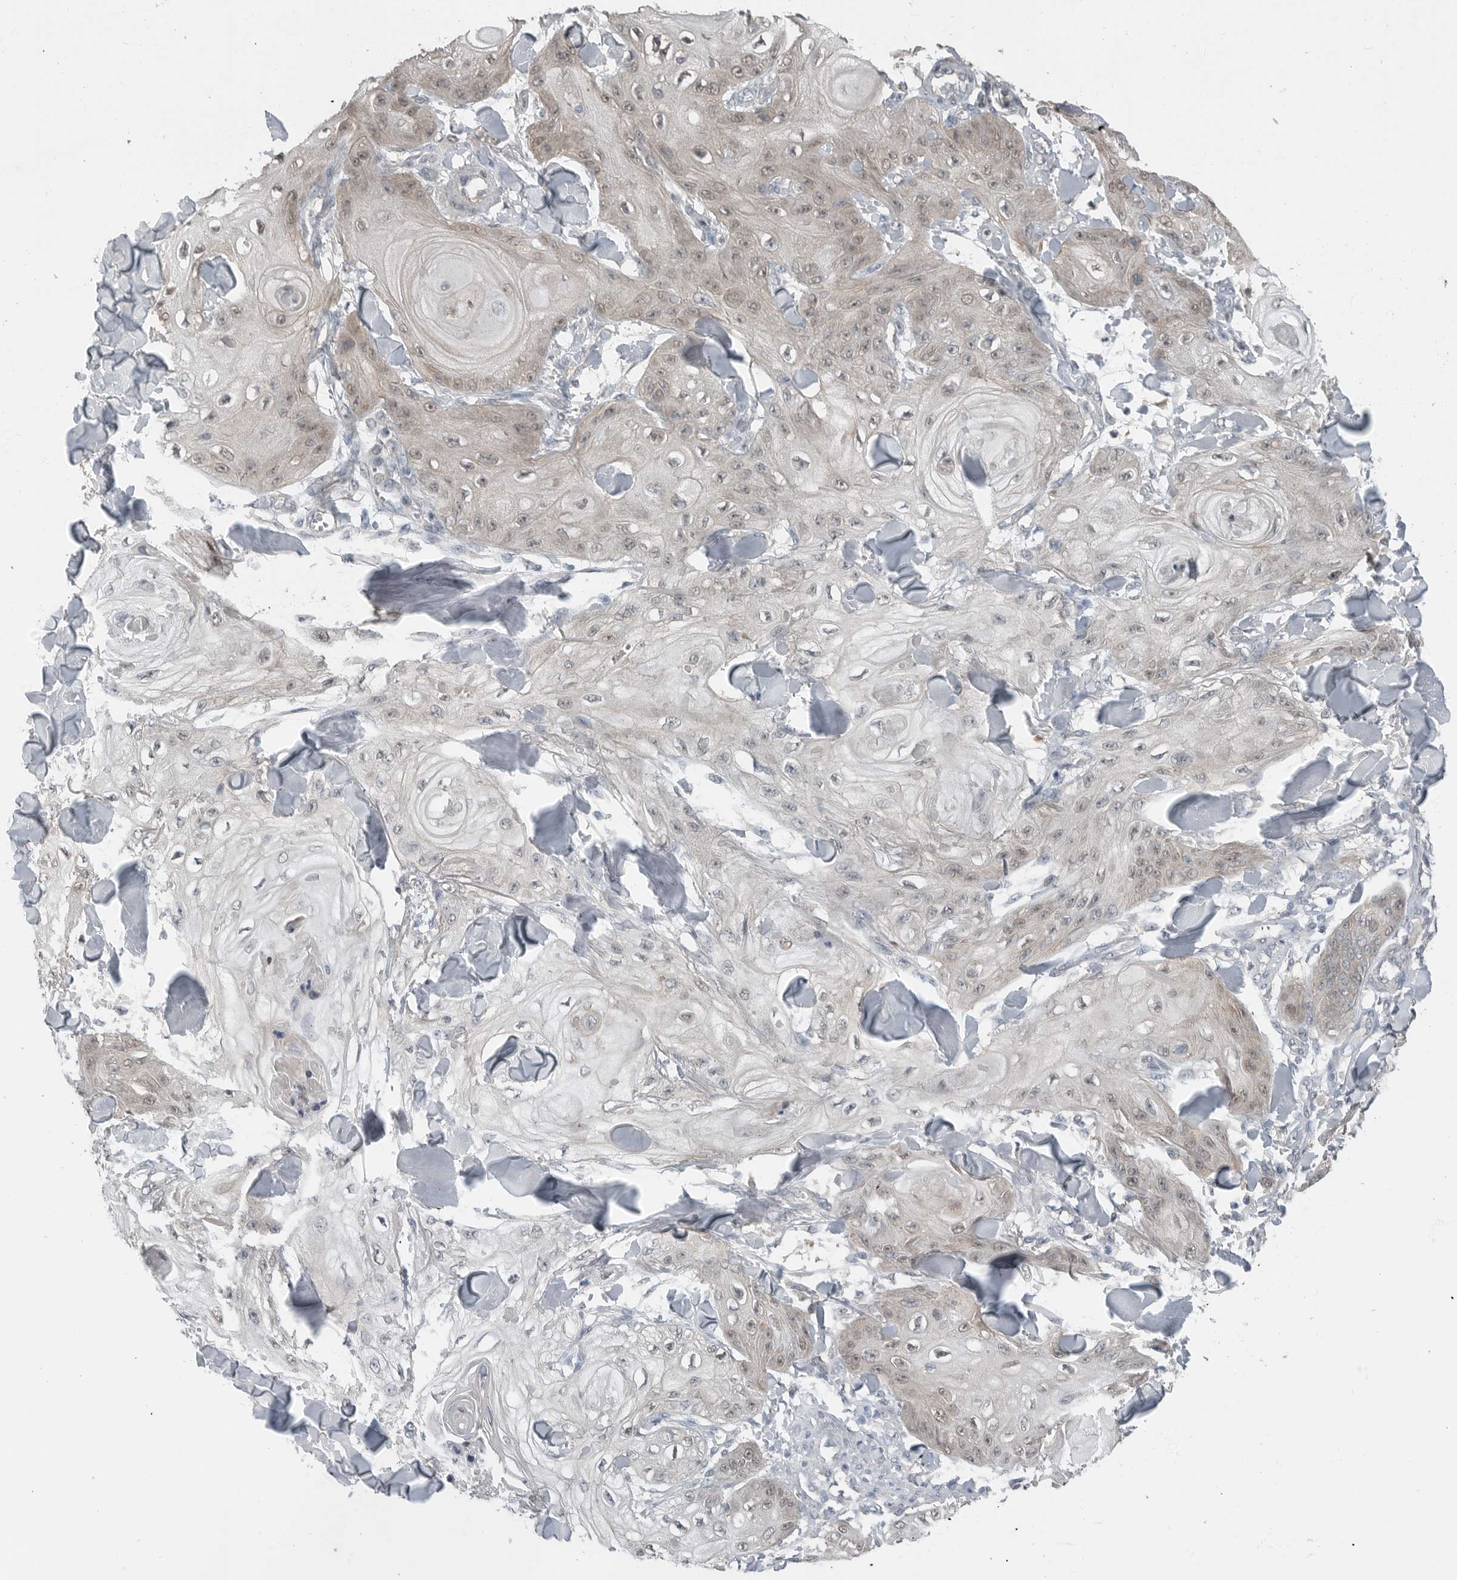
{"staining": {"intensity": "weak", "quantity": ">75%", "location": "nuclear"}, "tissue": "skin cancer", "cell_type": "Tumor cells", "image_type": "cancer", "snomed": [{"axis": "morphology", "description": "Squamous cell carcinoma, NOS"}, {"axis": "topography", "description": "Skin"}], "caption": "Squamous cell carcinoma (skin) was stained to show a protein in brown. There is low levels of weak nuclear positivity in approximately >75% of tumor cells. The protein of interest is stained brown, and the nuclei are stained in blue (DAB IHC with brightfield microscopy, high magnification).", "gene": "MFAP3L", "patient": {"sex": "male", "age": 74}}